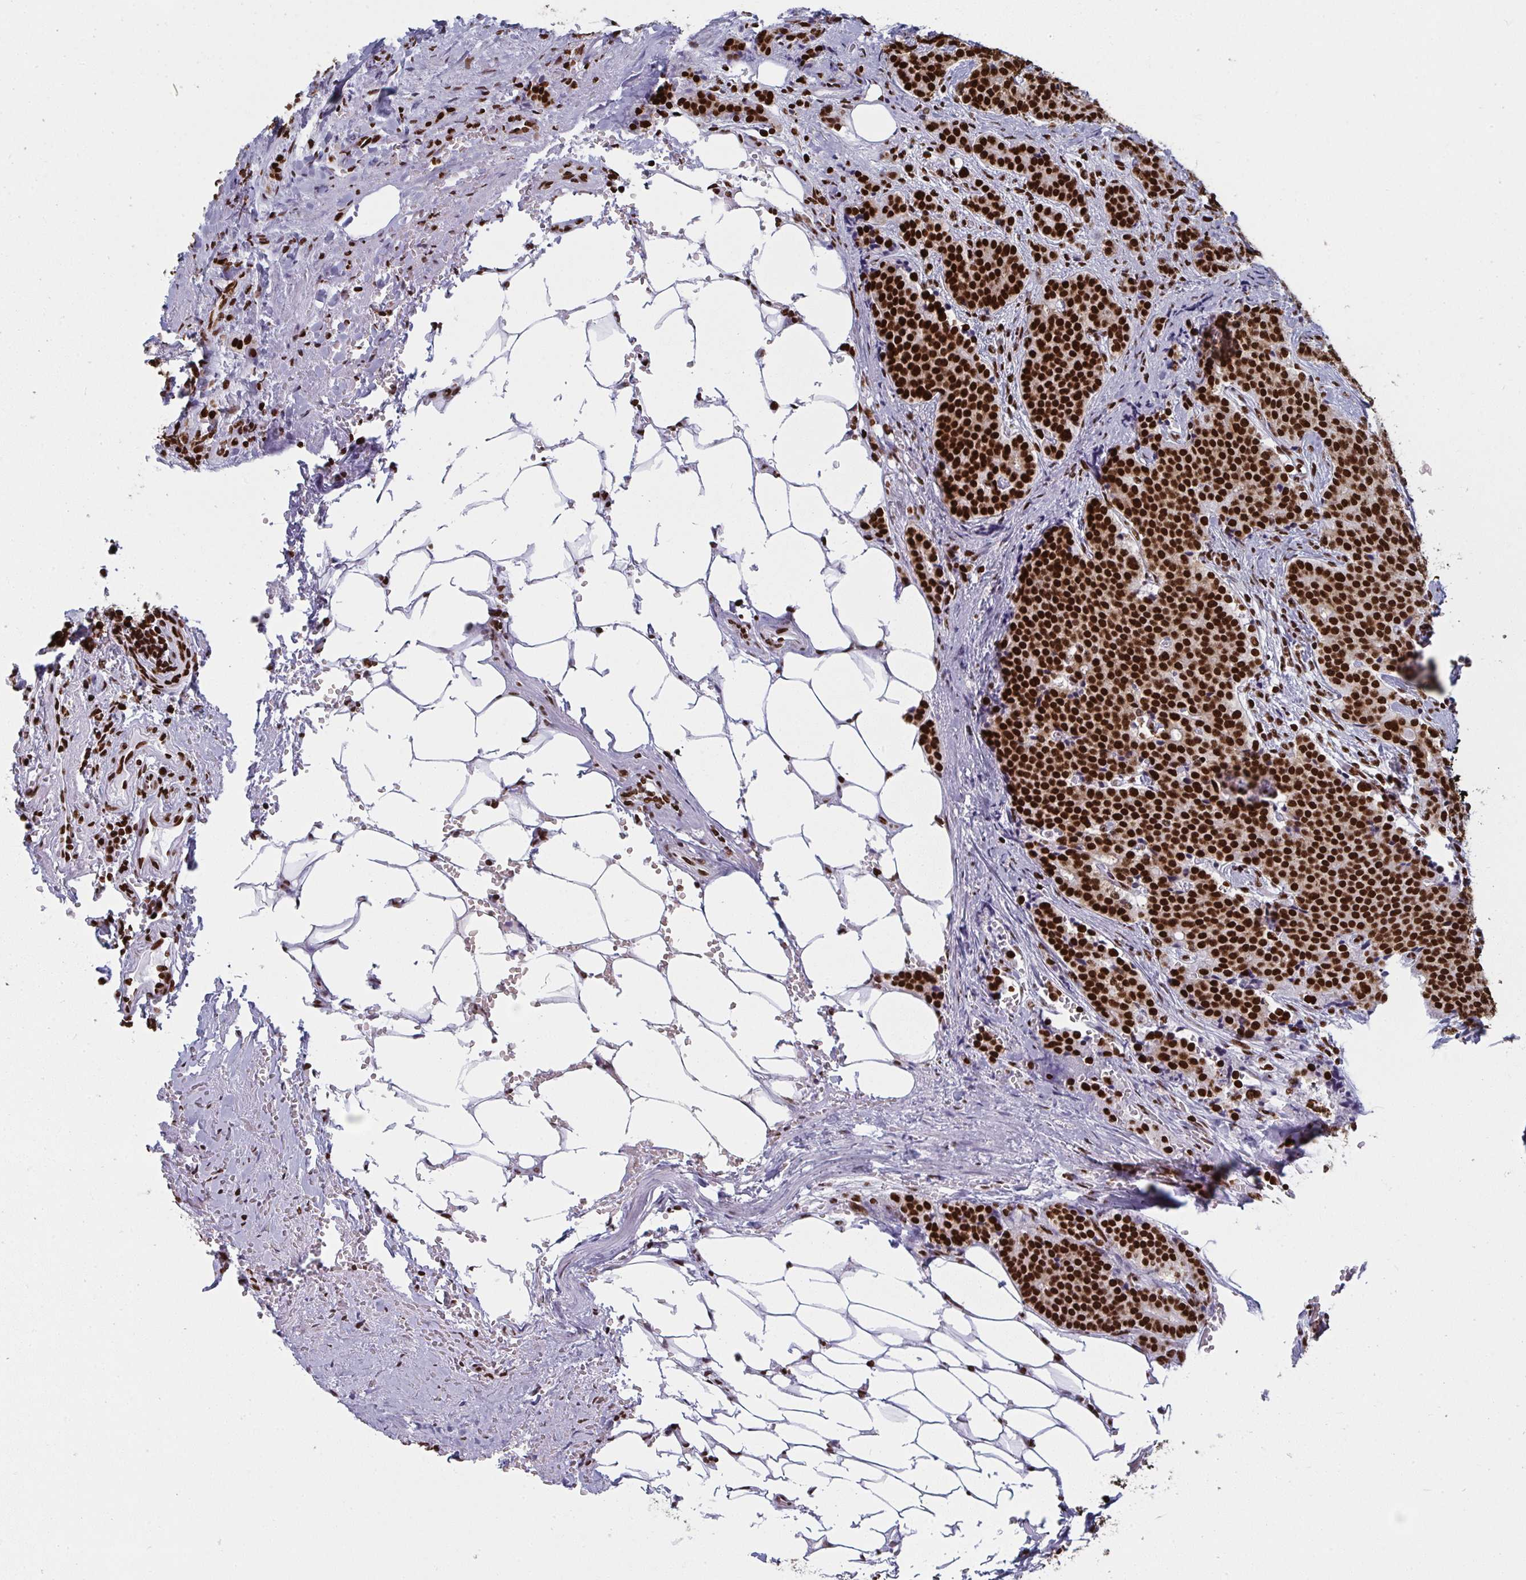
{"staining": {"intensity": "strong", "quantity": ">75%", "location": "nuclear"}, "tissue": "carcinoid", "cell_type": "Tumor cells", "image_type": "cancer", "snomed": [{"axis": "morphology", "description": "Carcinoid, malignant, NOS"}, {"axis": "topography", "description": "Small intestine"}], "caption": "Tumor cells reveal high levels of strong nuclear positivity in approximately >75% of cells in human carcinoid.", "gene": "GAR1", "patient": {"sex": "female", "age": 73}}